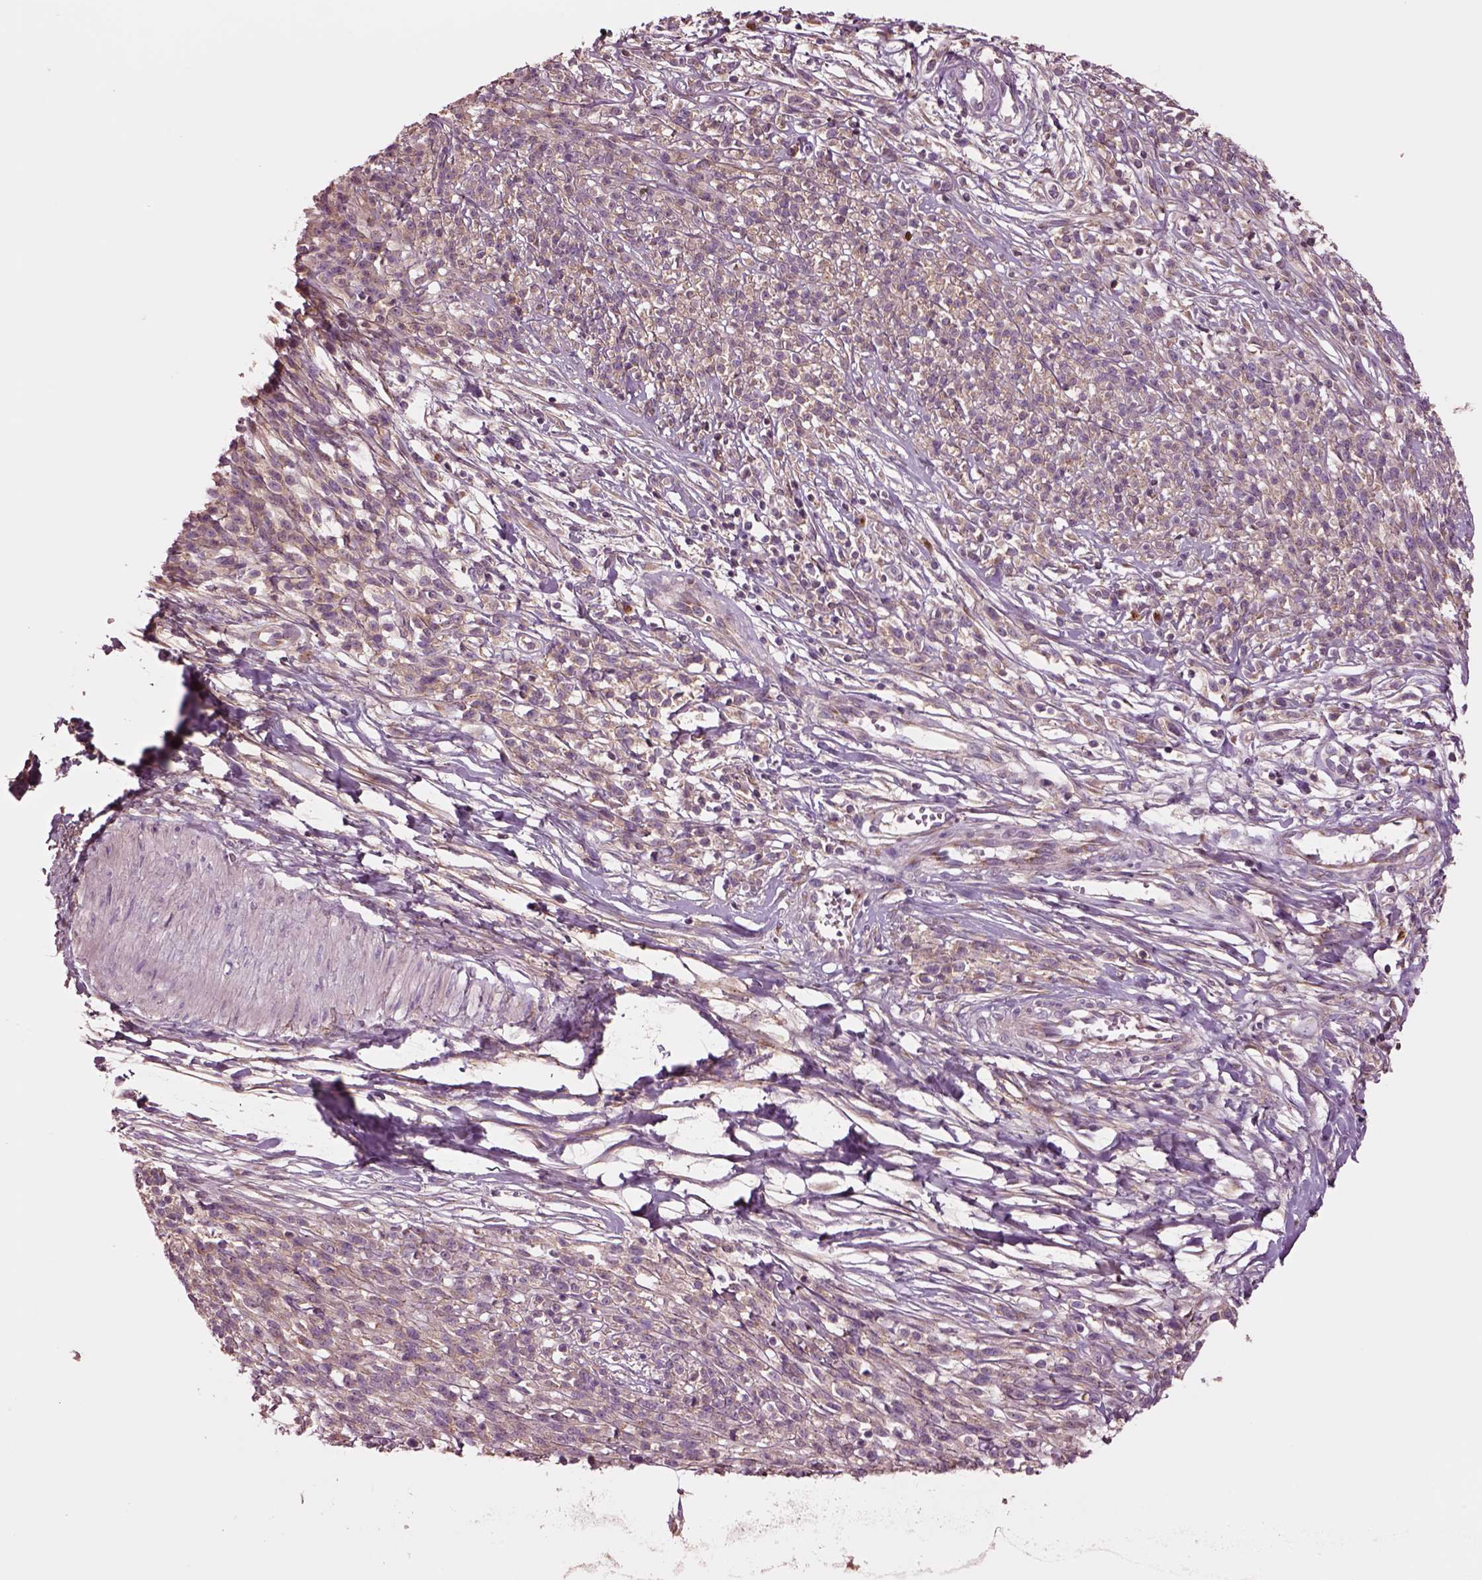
{"staining": {"intensity": "weak", "quantity": ">75%", "location": "nuclear"}, "tissue": "melanoma", "cell_type": "Tumor cells", "image_type": "cancer", "snomed": [{"axis": "morphology", "description": "Malignant melanoma, NOS"}, {"axis": "topography", "description": "Skin"}, {"axis": "topography", "description": "Skin of trunk"}], "caption": "Immunohistochemical staining of human malignant melanoma displays low levels of weak nuclear staining in approximately >75% of tumor cells. (Stains: DAB in brown, nuclei in blue, Microscopy: brightfield microscopy at high magnification).", "gene": "SEC23A", "patient": {"sex": "male", "age": 74}}